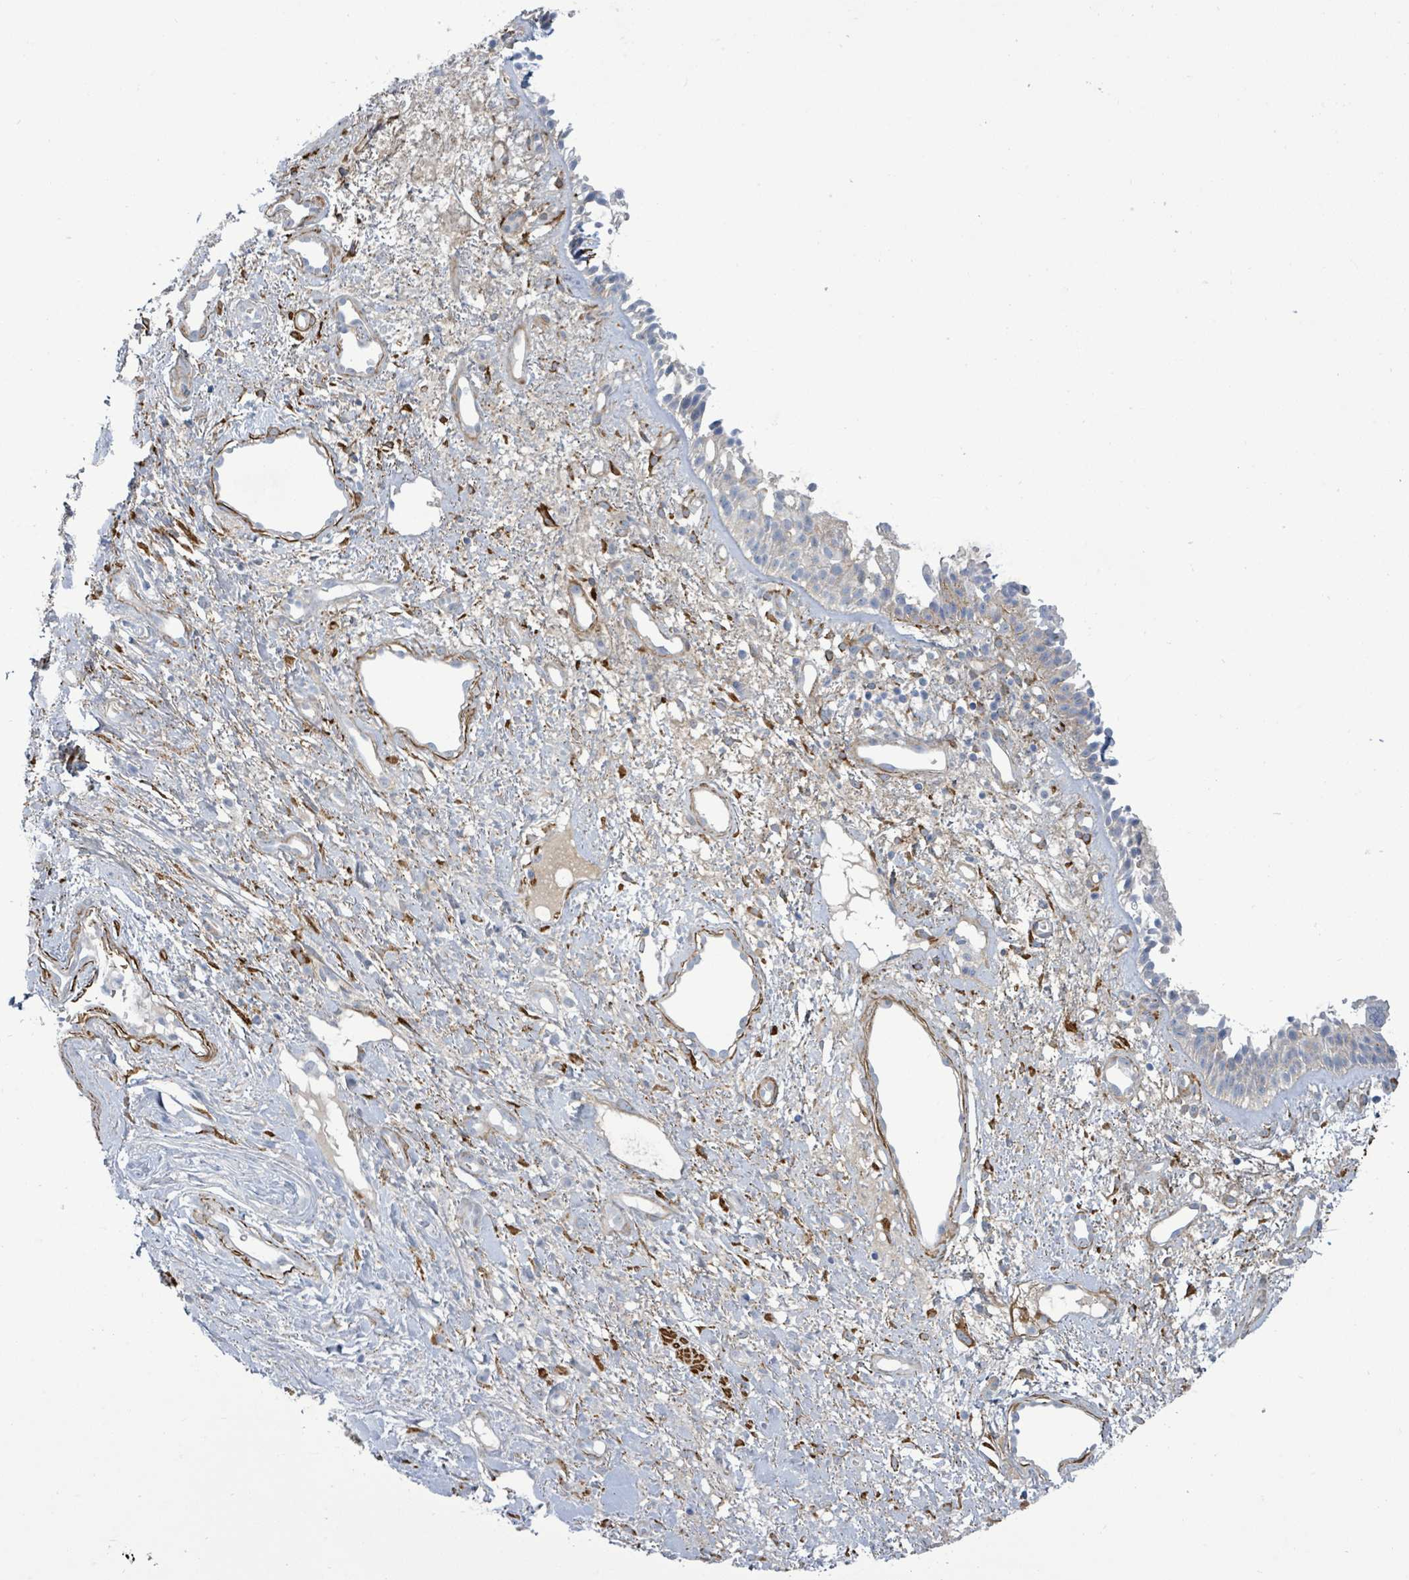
{"staining": {"intensity": "negative", "quantity": "none", "location": "none"}, "tissue": "nasopharynx", "cell_type": "Respiratory epithelial cells", "image_type": "normal", "snomed": [{"axis": "morphology", "description": "Normal tissue, NOS"}, {"axis": "topography", "description": "Cartilage tissue"}, {"axis": "topography", "description": "Nasopharynx"}, {"axis": "topography", "description": "Thyroid gland"}], "caption": "Immunohistochemical staining of normal human nasopharynx displays no significant positivity in respiratory epithelial cells. (Stains: DAB immunohistochemistry with hematoxylin counter stain, Microscopy: brightfield microscopy at high magnification).", "gene": "DMRTC1B", "patient": {"sex": "male", "age": 63}}